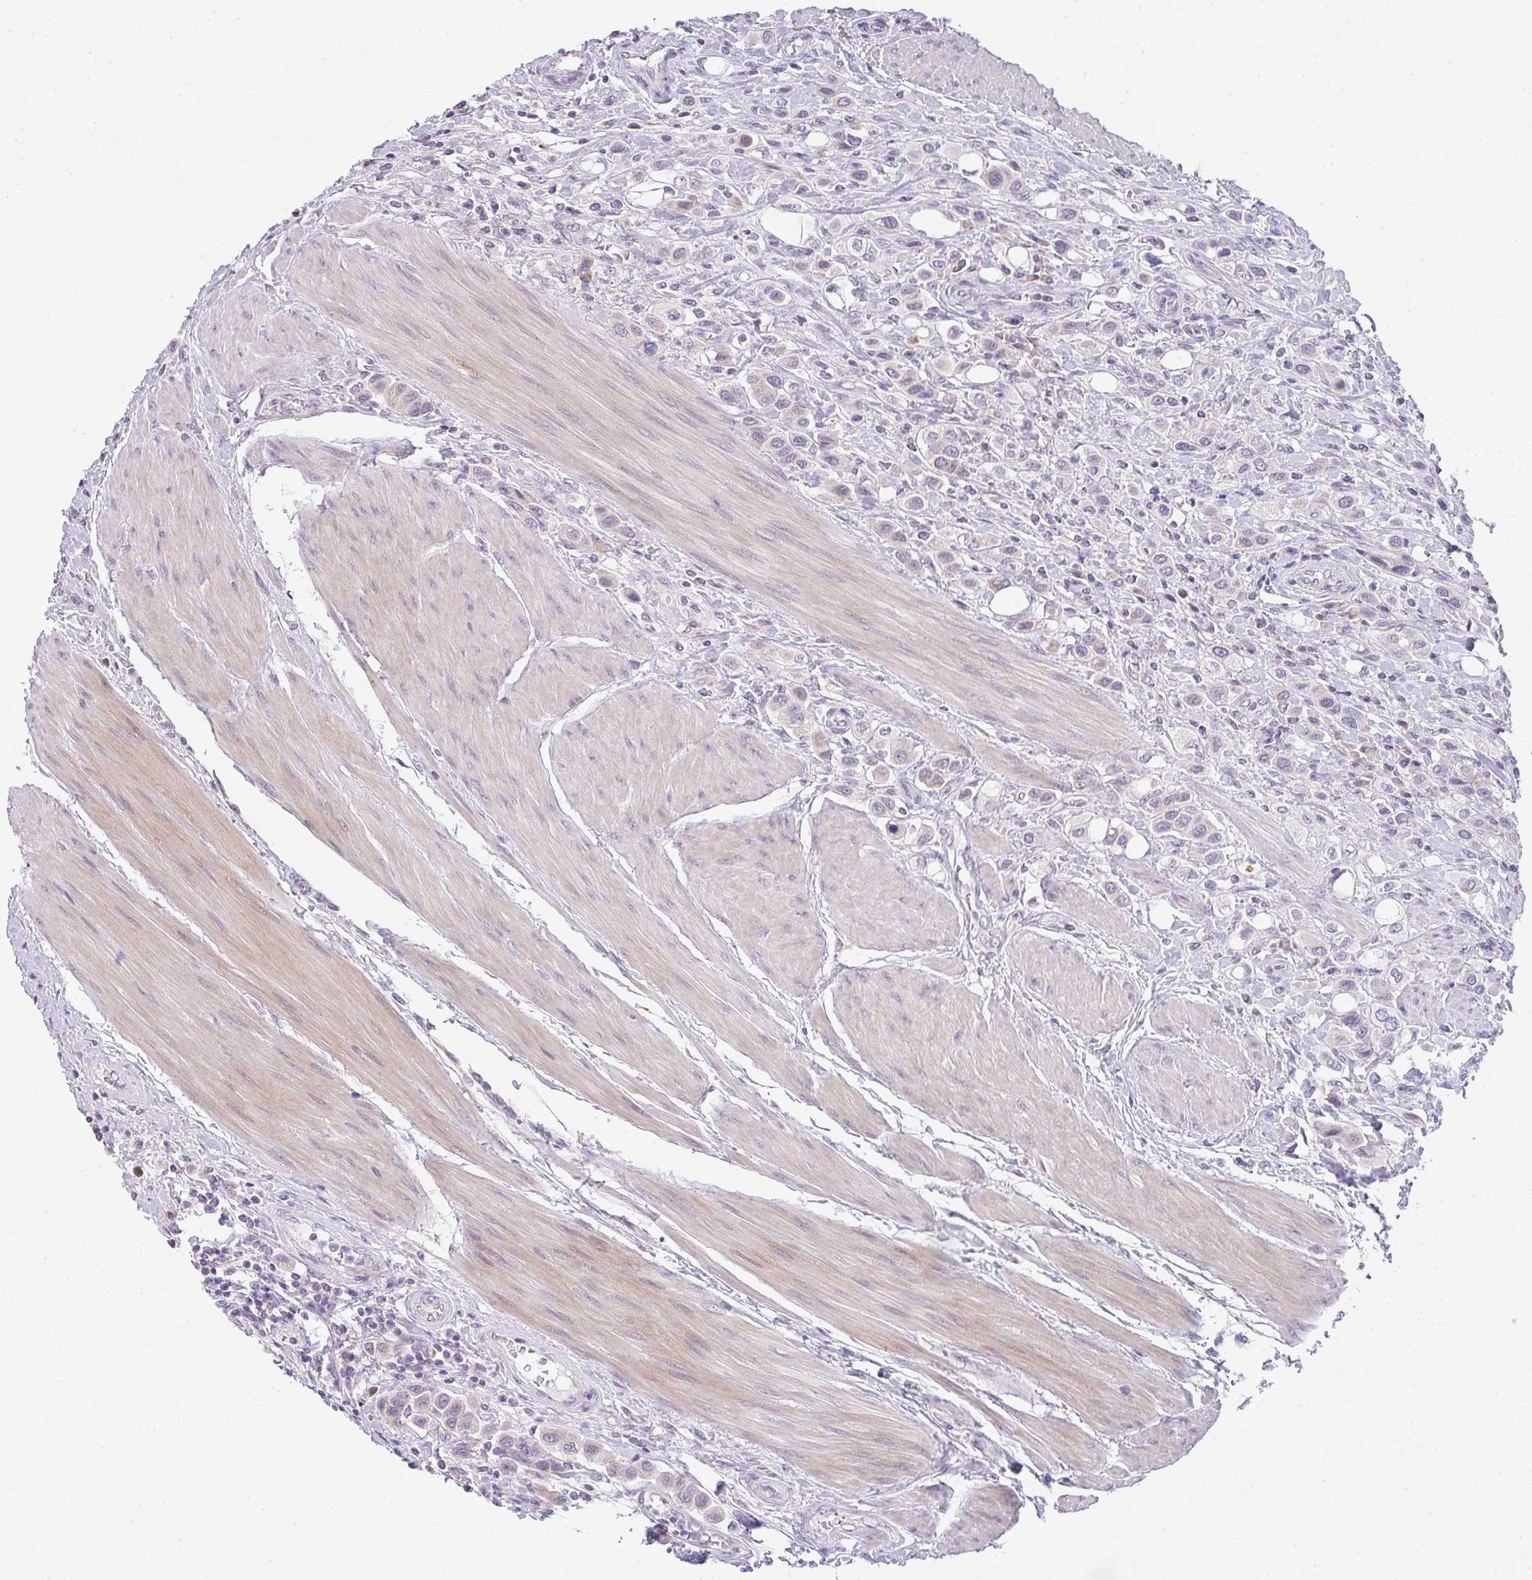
{"staining": {"intensity": "weak", "quantity": "25%-75%", "location": "cytoplasmic/membranous"}, "tissue": "urothelial cancer", "cell_type": "Tumor cells", "image_type": "cancer", "snomed": [{"axis": "morphology", "description": "Urothelial carcinoma, High grade"}, {"axis": "topography", "description": "Urinary bladder"}], "caption": "A histopathology image showing weak cytoplasmic/membranous staining in approximately 25%-75% of tumor cells in high-grade urothelial carcinoma, as visualized by brown immunohistochemical staining.", "gene": "CACNA1S", "patient": {"sex": "male", "age": 50}}